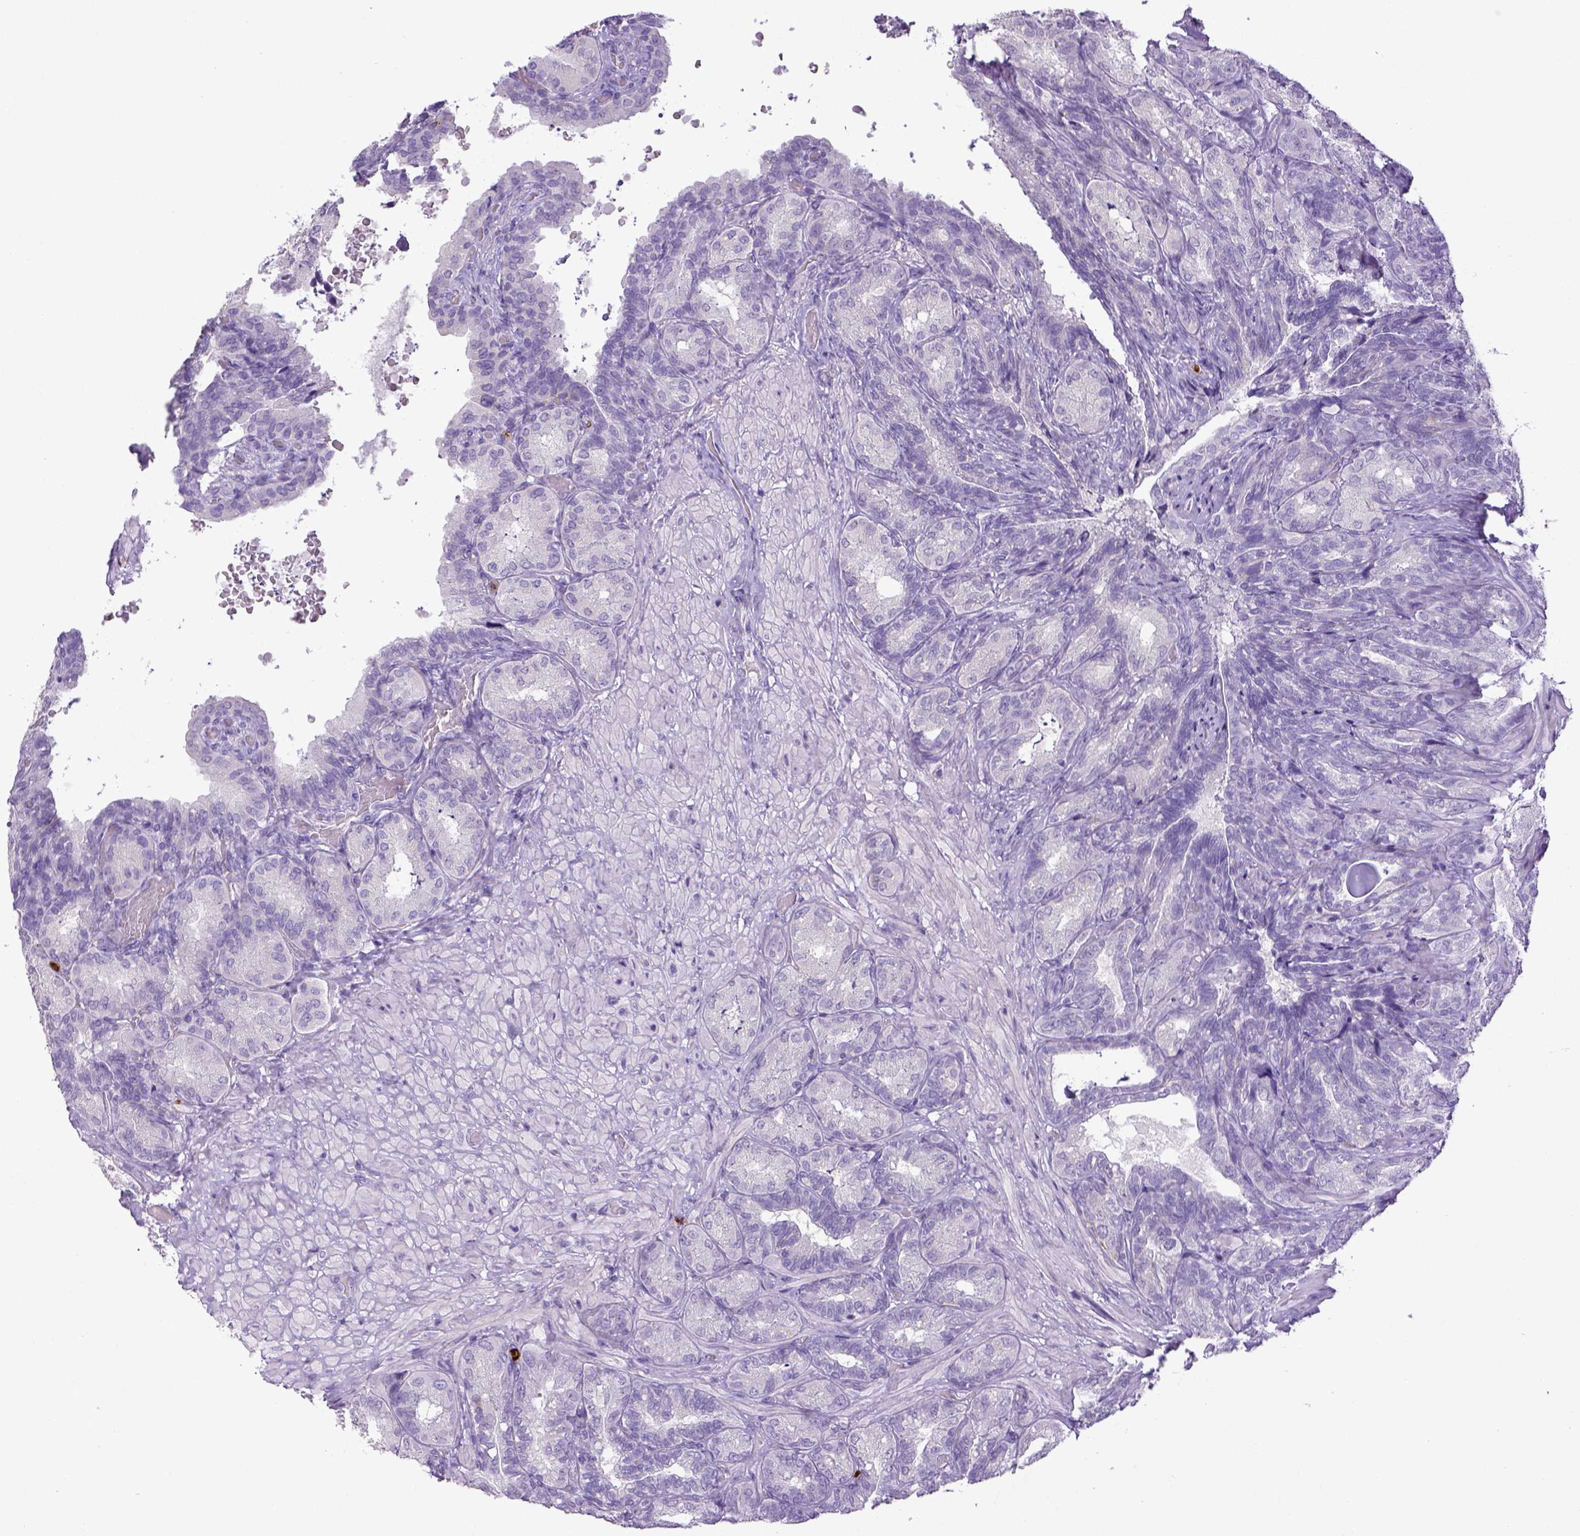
{"staining": {"intensity": "negative", "quantity": "none", "location": "none"}, "tissue": "seminal vesicle", "cell_type": "Glandular cells", "image_type": "normal", "snomed": [{"axis": "morphology", "description": "Normal tissue, NOS"}, {"axis": "topography", "description": "Seminal veicle"}], "caption": "This is a histopathology image of immunohistochemistry staining of benign seminal vesicle, which shows no staining in glandular cells. (DAB (3,3'-diaminobenzidine) immunohistochemistry (IHC) with hematoxylin counter stain).", "gene": "ITGAM", "patient": {"sex": "male", "age": 68}}